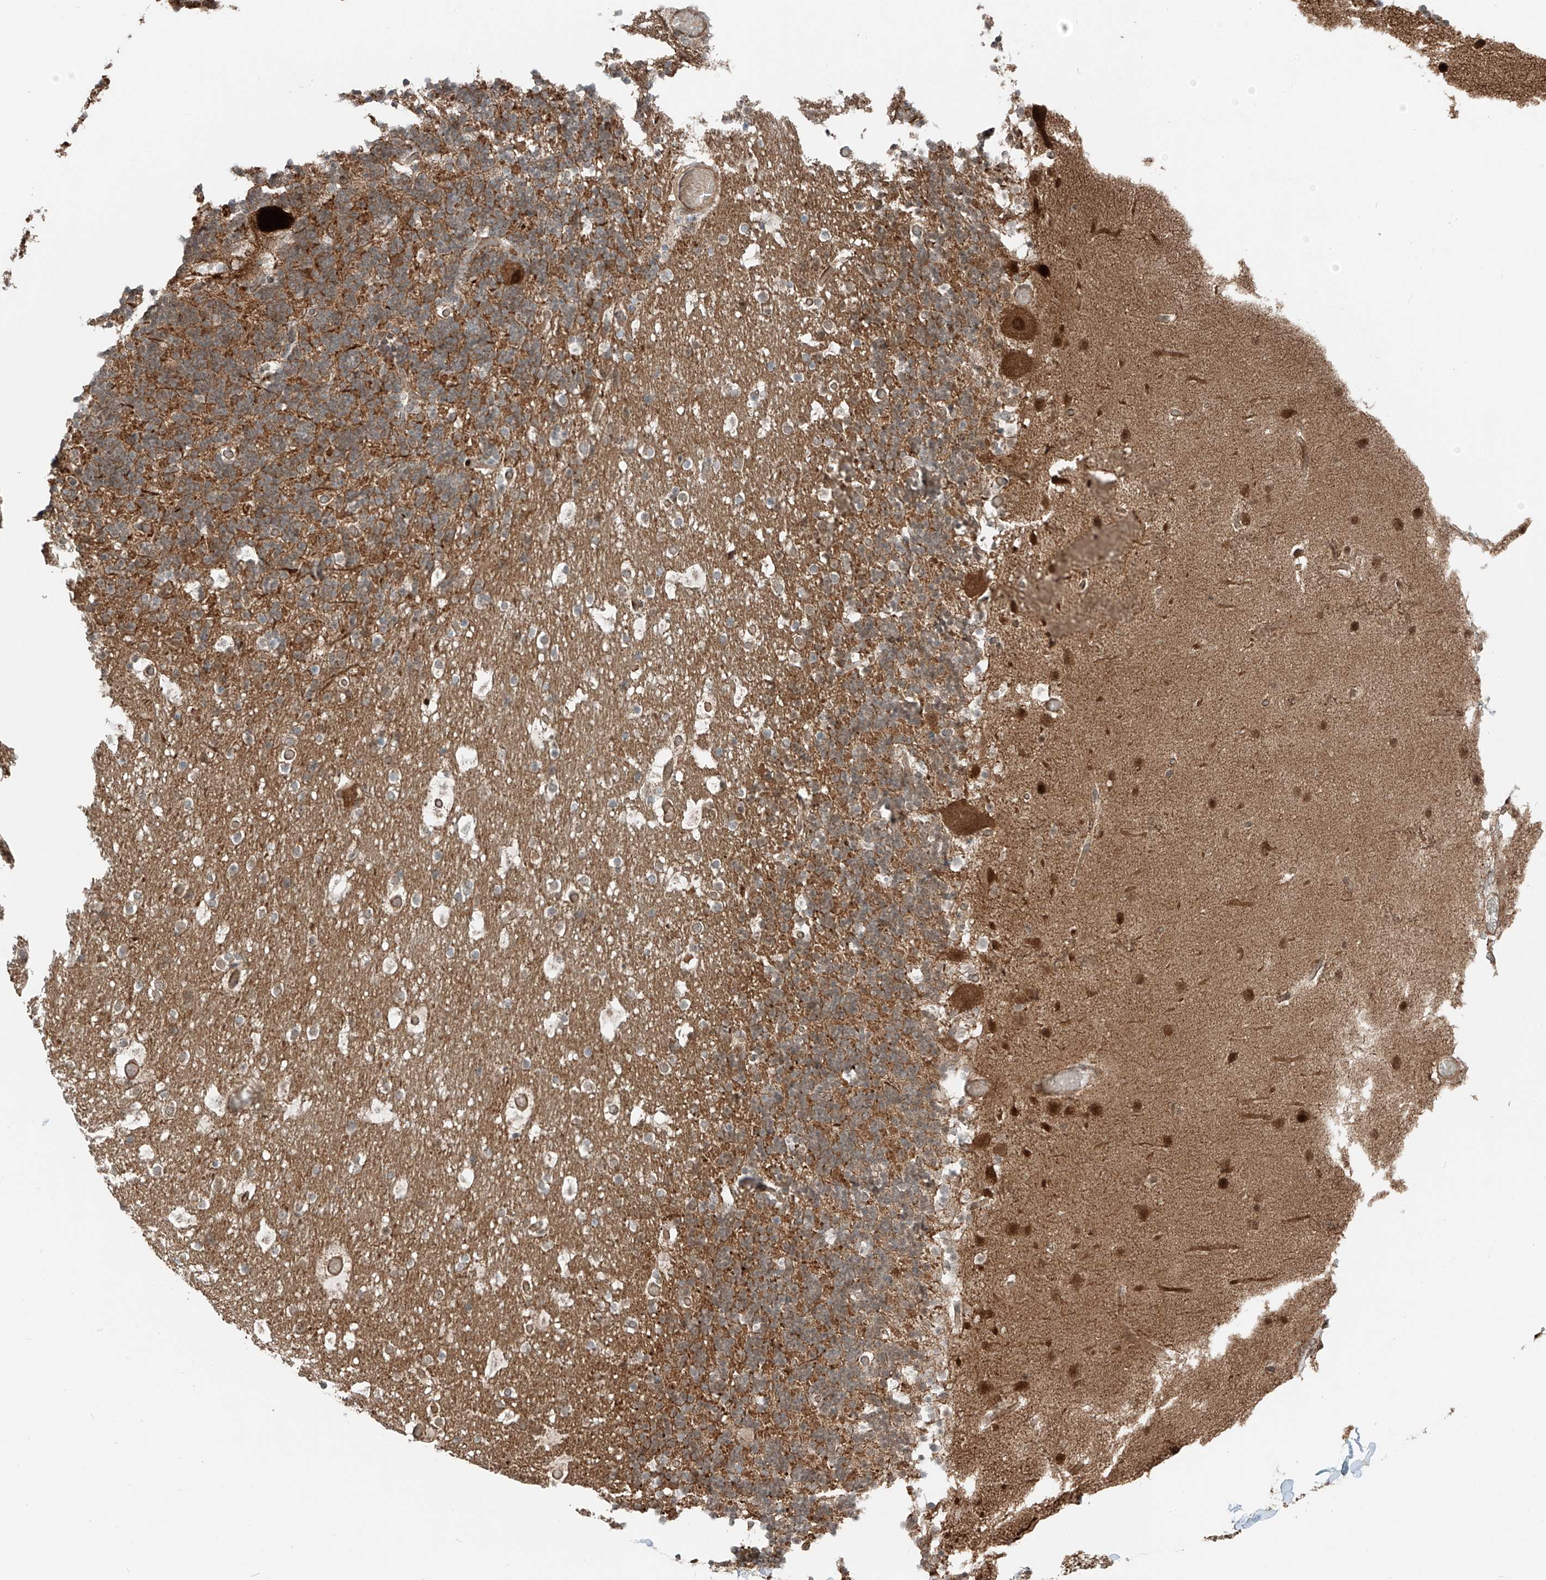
{"staining": {"intensity": "moderate", "quantity": ">75%", "location": "cytoplasmic/membranous"}, "tissue": "cerebellum", "cell_type": "Cells in granular layer", "image_type": "normal", "snomed": [{"axis": "morphology", "description": "Normal tissue, NOS"}, {"axis": "topography", "description": "Cerebellum"}], "caption": "Protein expression analysis of unremarkable cerebellum displays moderate cytoplasmic/membranous positivity in approximately >75% of cells in granular layer.", "gene": "USP48", "patient": {"sex": "male", "age": 57}}